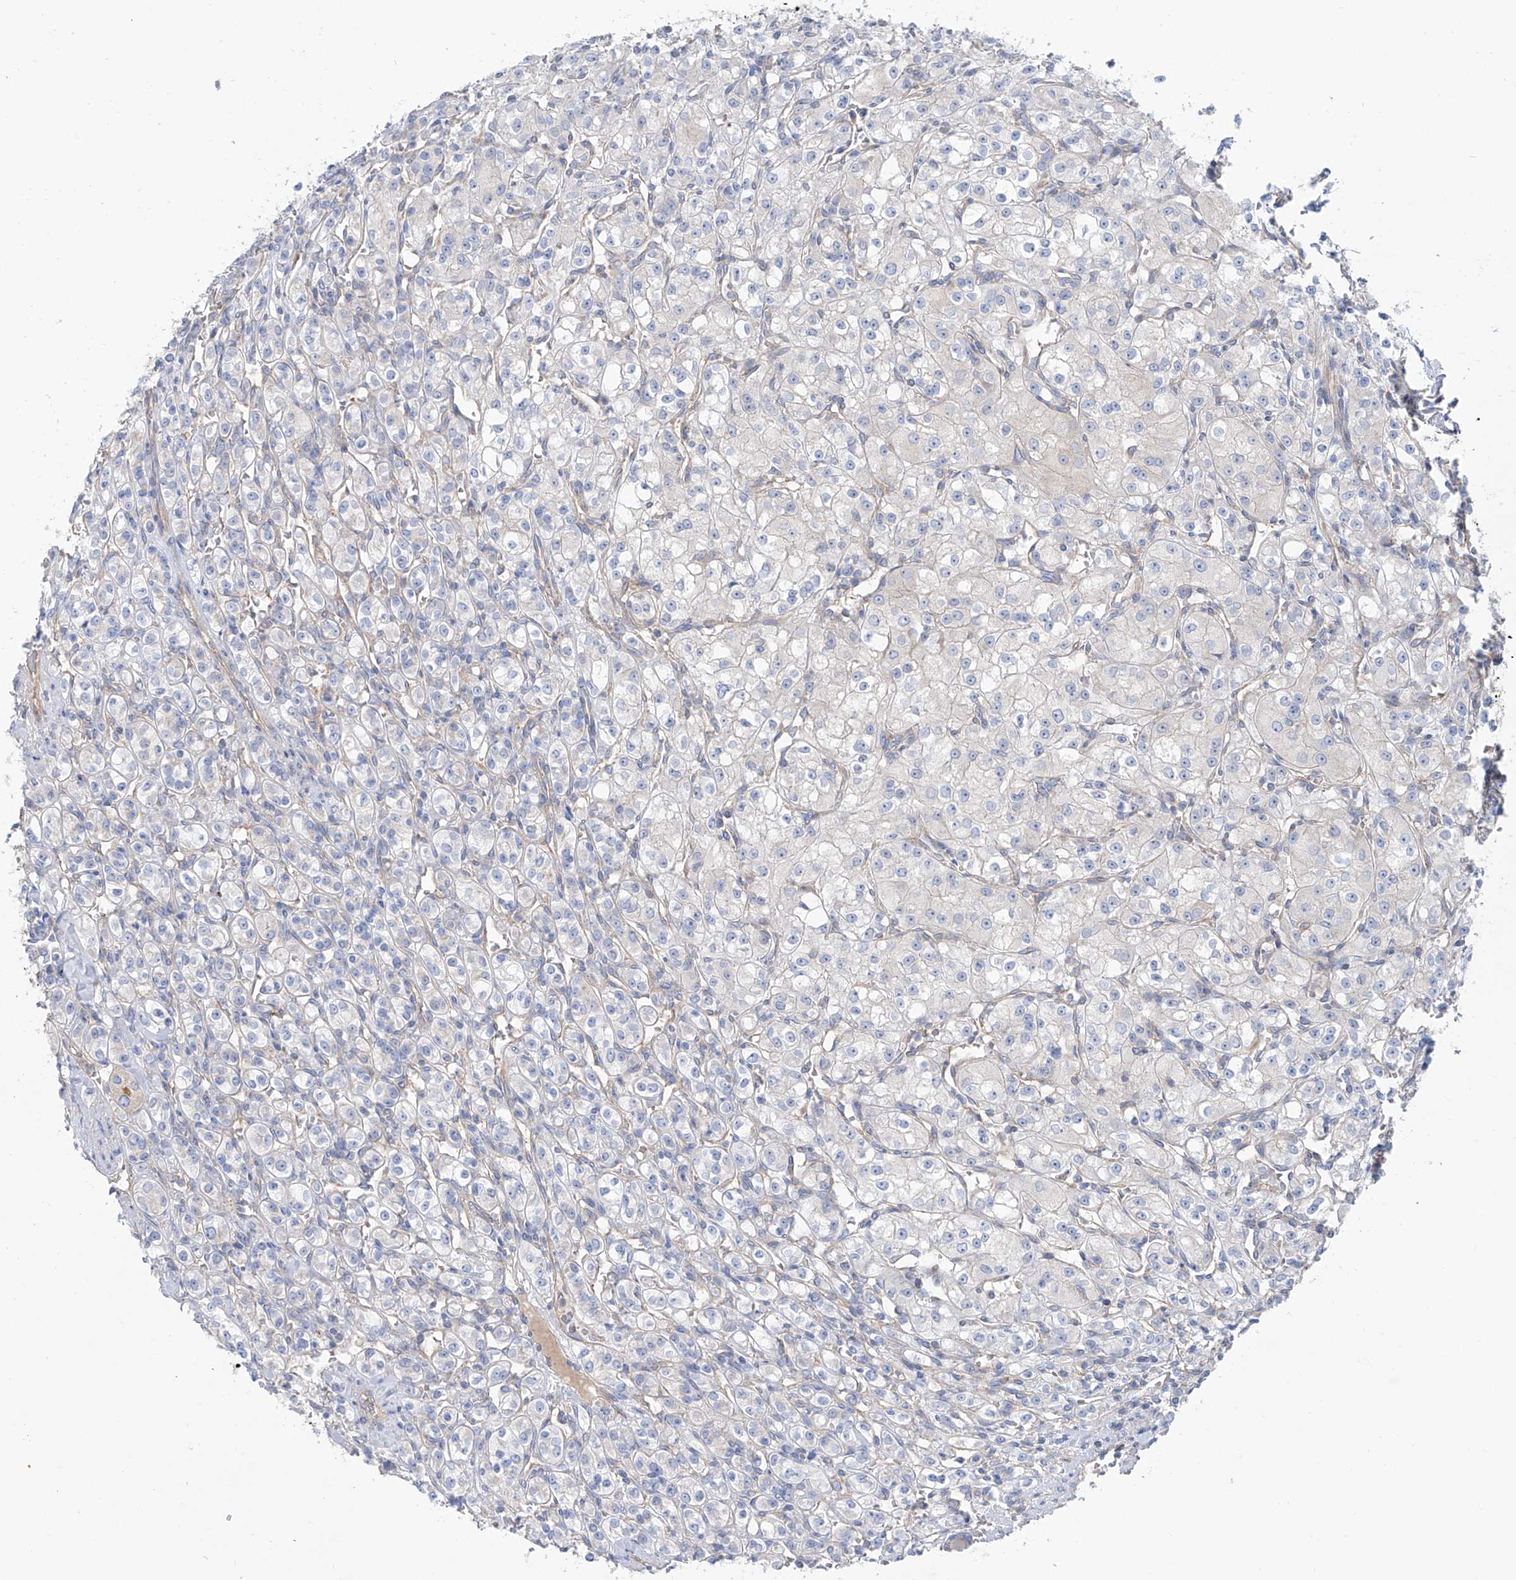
{"staining": {"intensity": "negative", "quantity": "none", "location": "none"}, "tissue": "renal cancer", "cell_type": "Tumor cells", "image_type": "cancer", "snomed": [{"axis": "morphology", "description": "Adenocarcinoma, NOS"}, {"axis": "topography", "description": "Kidney"}], "caption": "This is a histopathology image of immunohistochemistry staining of renal adenocarcinoma, which shows no expression in tumor cells. (DAB IHC visualized using brightfield microscopy, high magnification).", "gene": "TMEM209", "patient": {"sex": "male", "age": 77}}